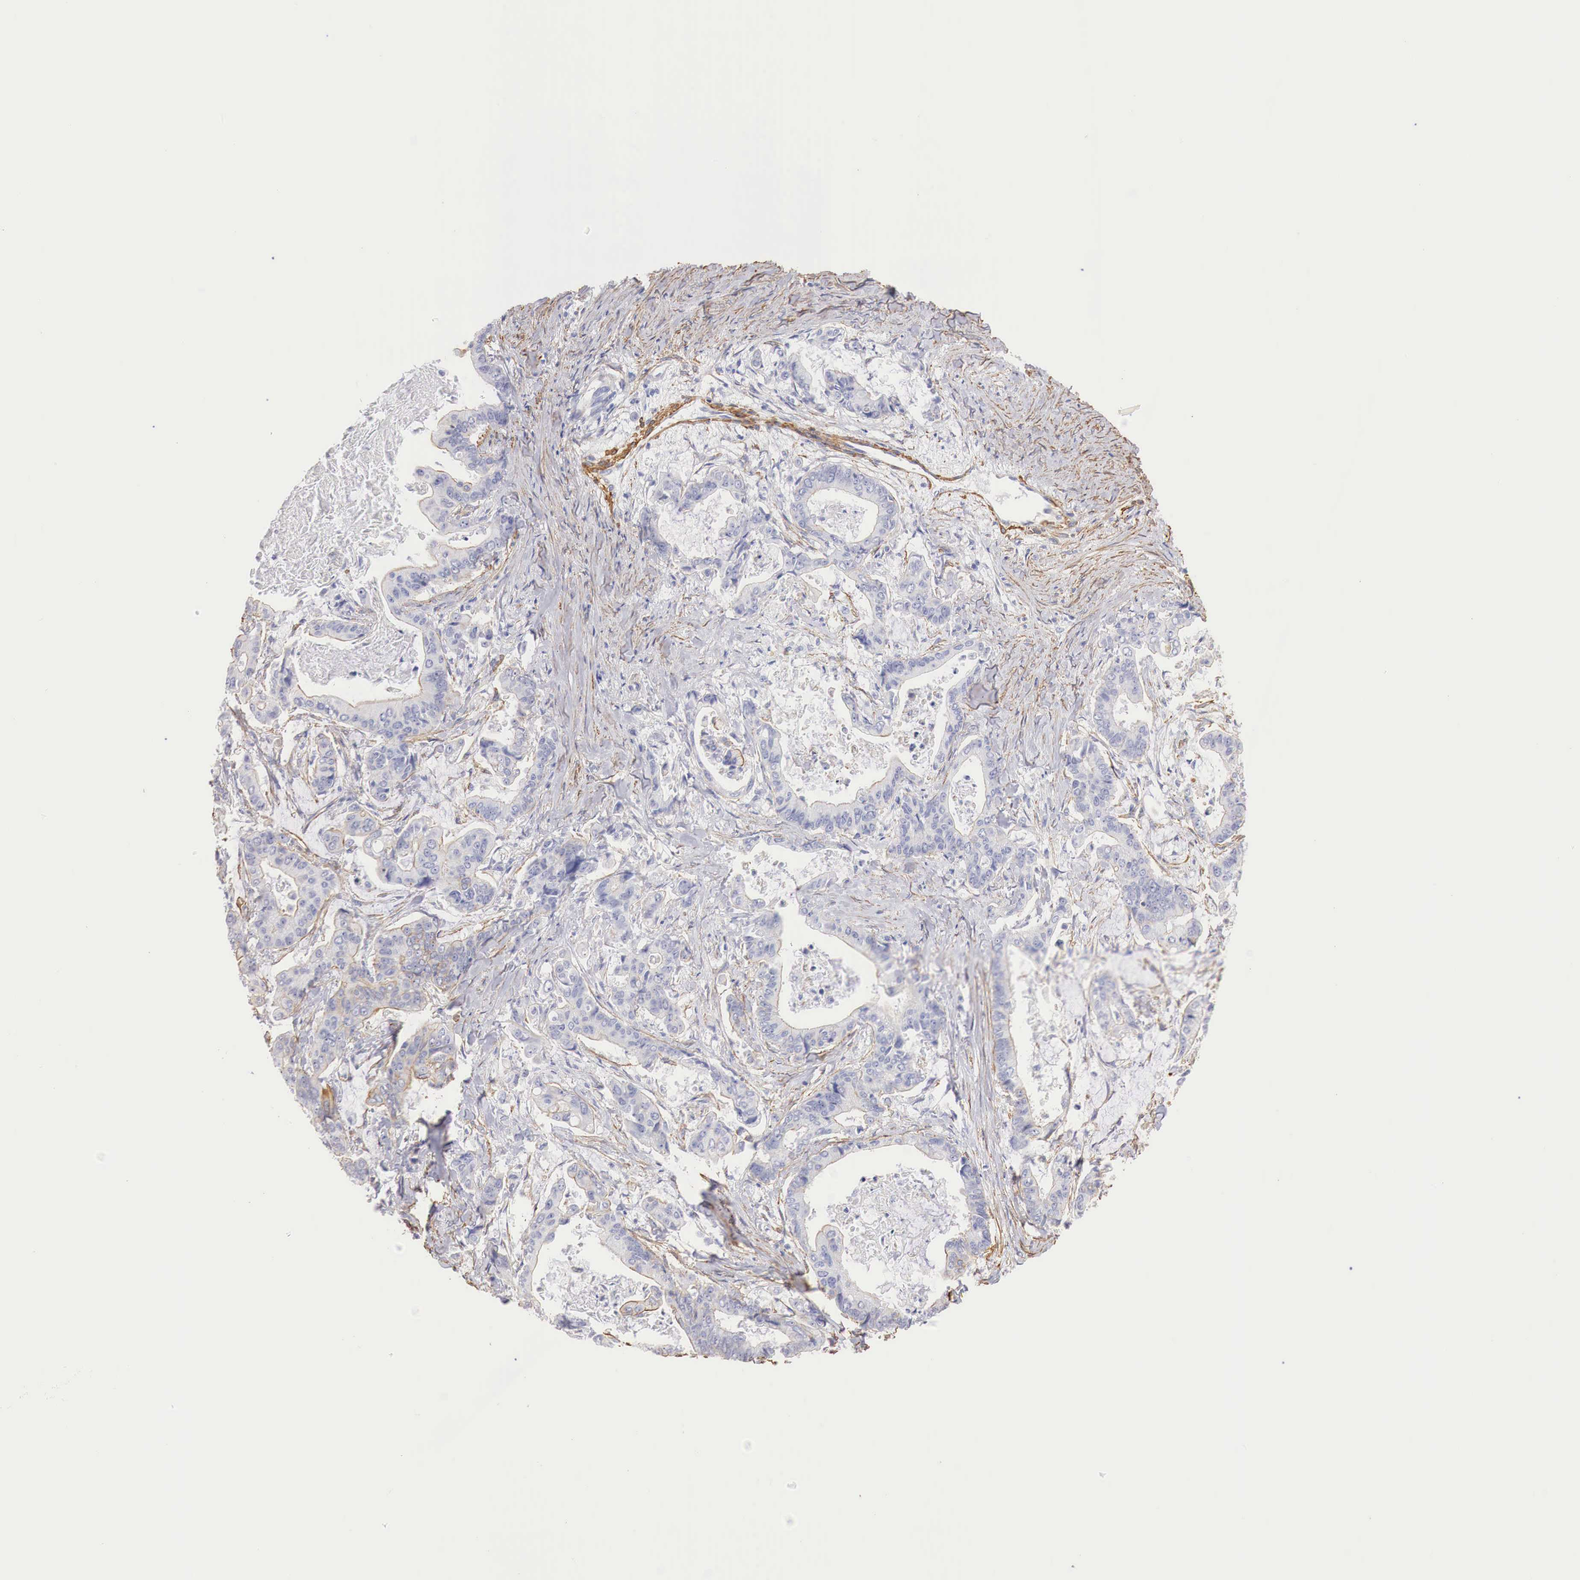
{"staining": {"intensity": "negative", "quantity": "none", "location": "none"}, "tissue": "stomach cancer", "cell_type": "Tumor cells", "image_type": "cancer", "snomed": [{"axis": "morphology", "description": "Adenocarcinoma, NOS"}, {"axis": "topography", "description": "Stomach, upper"}], "caption": "The image exhibits no significant positivity in tumor cells of stomach adenocarcinoma.", "gene": "TPM1", "patient": {"sex": "male", "age": 80}}